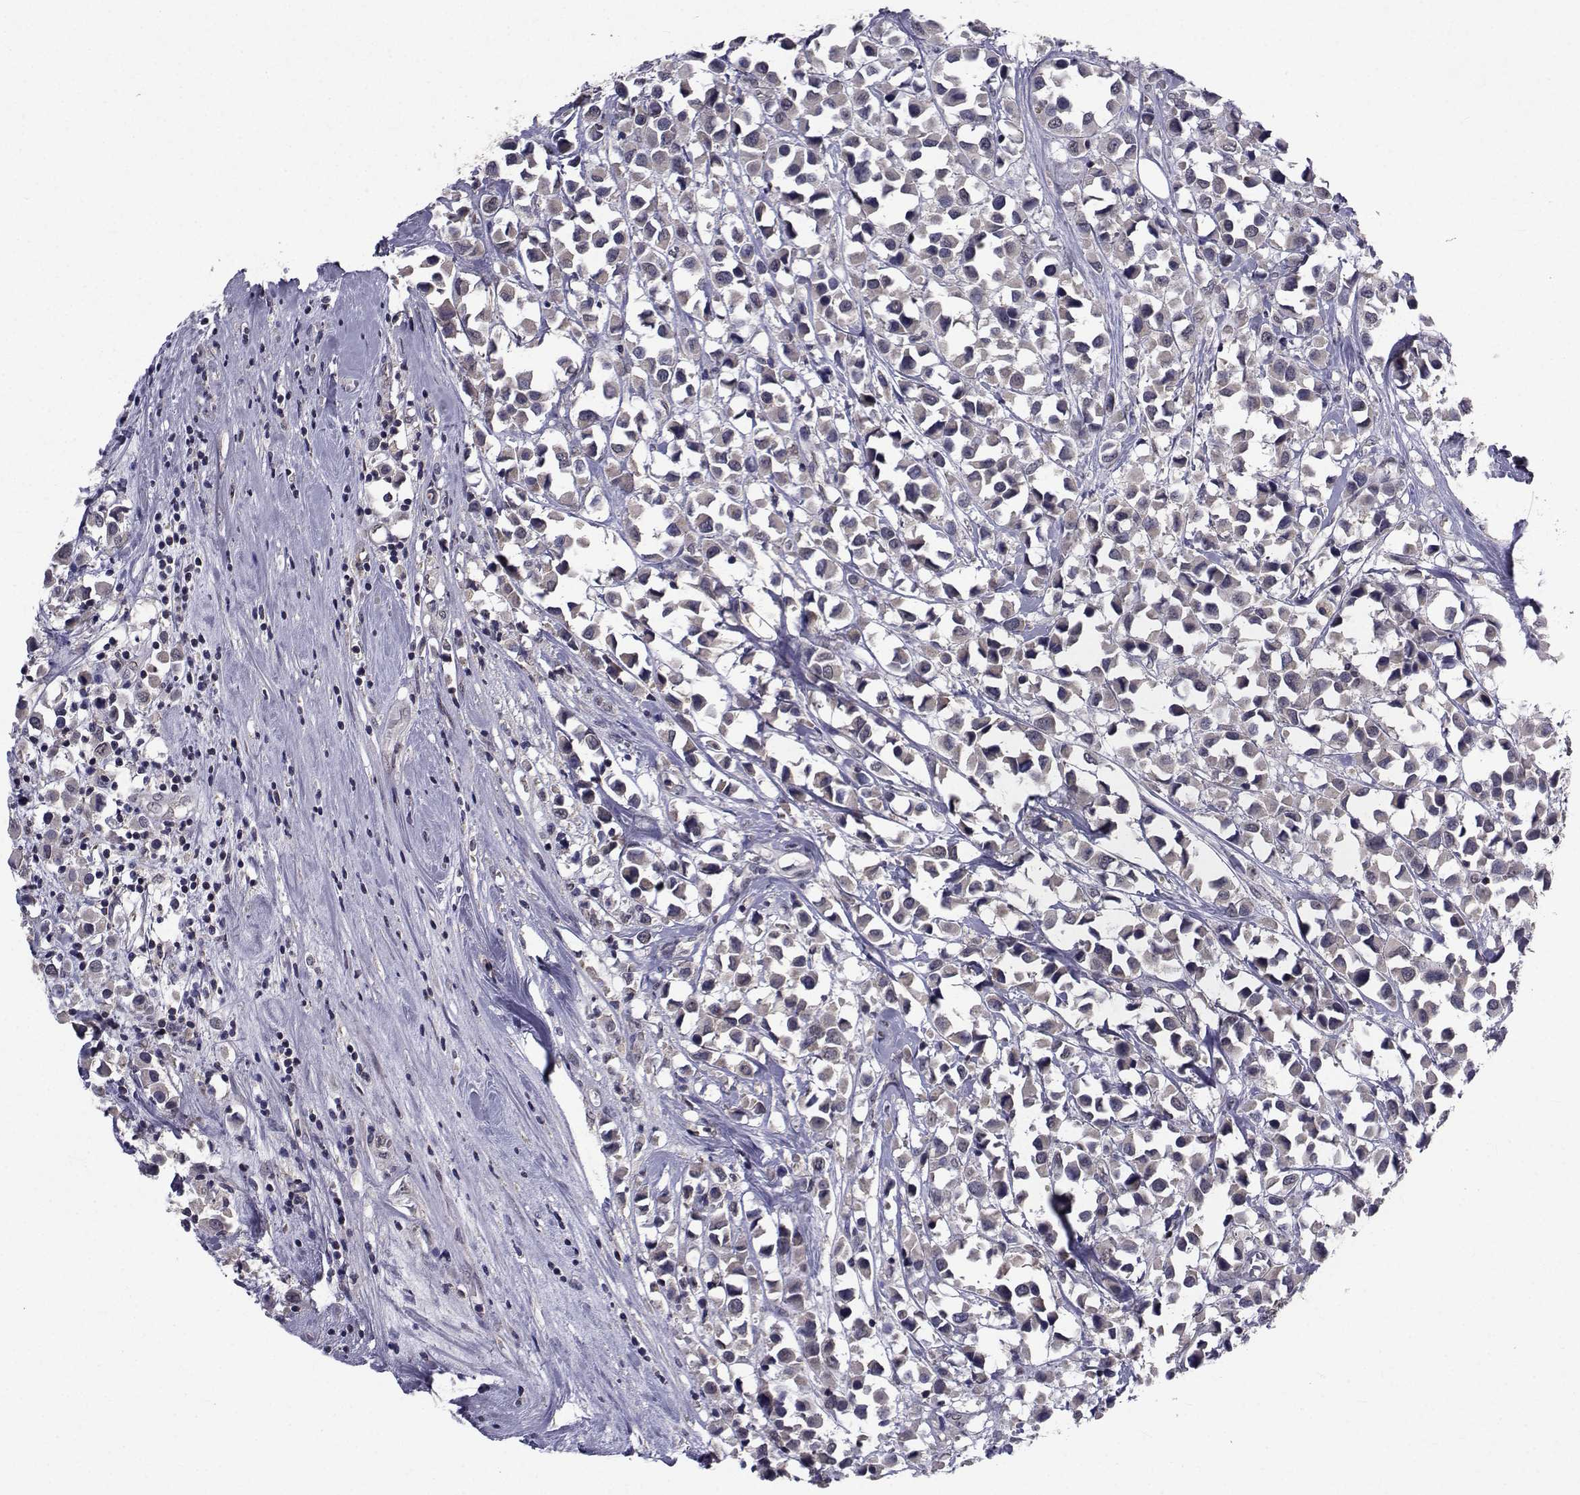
{"staining": {"intensity": "weak", "quantity": ">75%", "location": "cytoplasmic/membranous"}, "tissue": "breast cancer", "cell_type": "Tumor cells", "image_type": "cancer", "snomed": [{"axis": "morphology", "description": "Duct carcinoma"}, {"axis": "topography", "description": "Breast"}], "caption": "Breast cancer stained for a protein demonstrates weak cytoplasmic/membranous positivity in tumor cells.", "gene": "CYP2S1", "patient": {"sex": "female", "age": 61}}